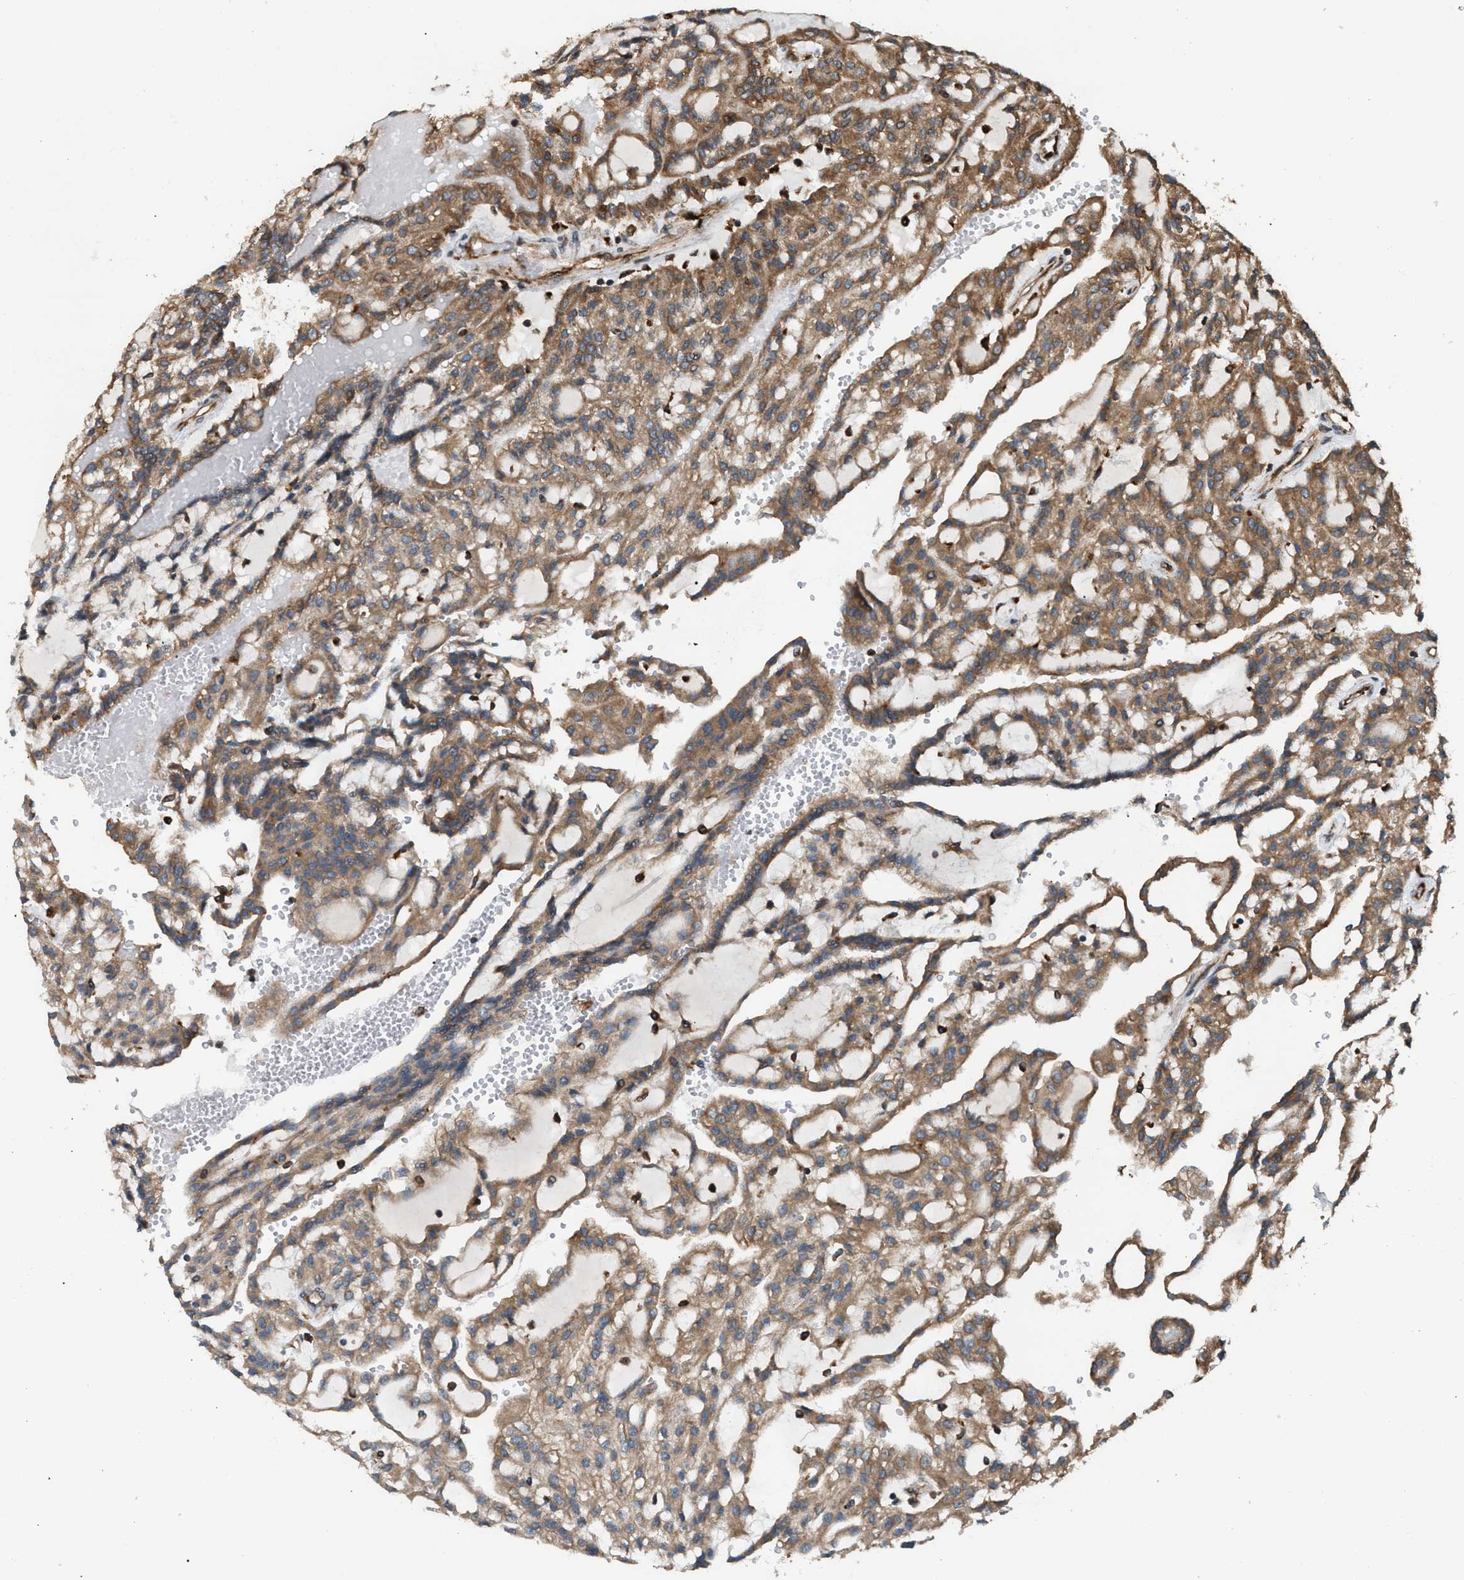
{"staining": {"intensity": "moderate", "quantity": ">75%", "location": "cytoplasmic/membranous"}, "tissue": "renal cancer", "cell_type": "Tumor cells", "image_type": "cancer", "snomed": [{"axis": "morphology", "description": "Adenocarcinoma, NOS"}, {"axis": "topography", "description": "Kidney"}], "caption": "Brown immunohistochemical staining in renal adenocarcinoma reveals moderate cytoplasmic/membranous staining in approximately >75% of tumor cells.", "gene": "BAIAP2L1", "patient": {"sex": "male", "age": 63}}